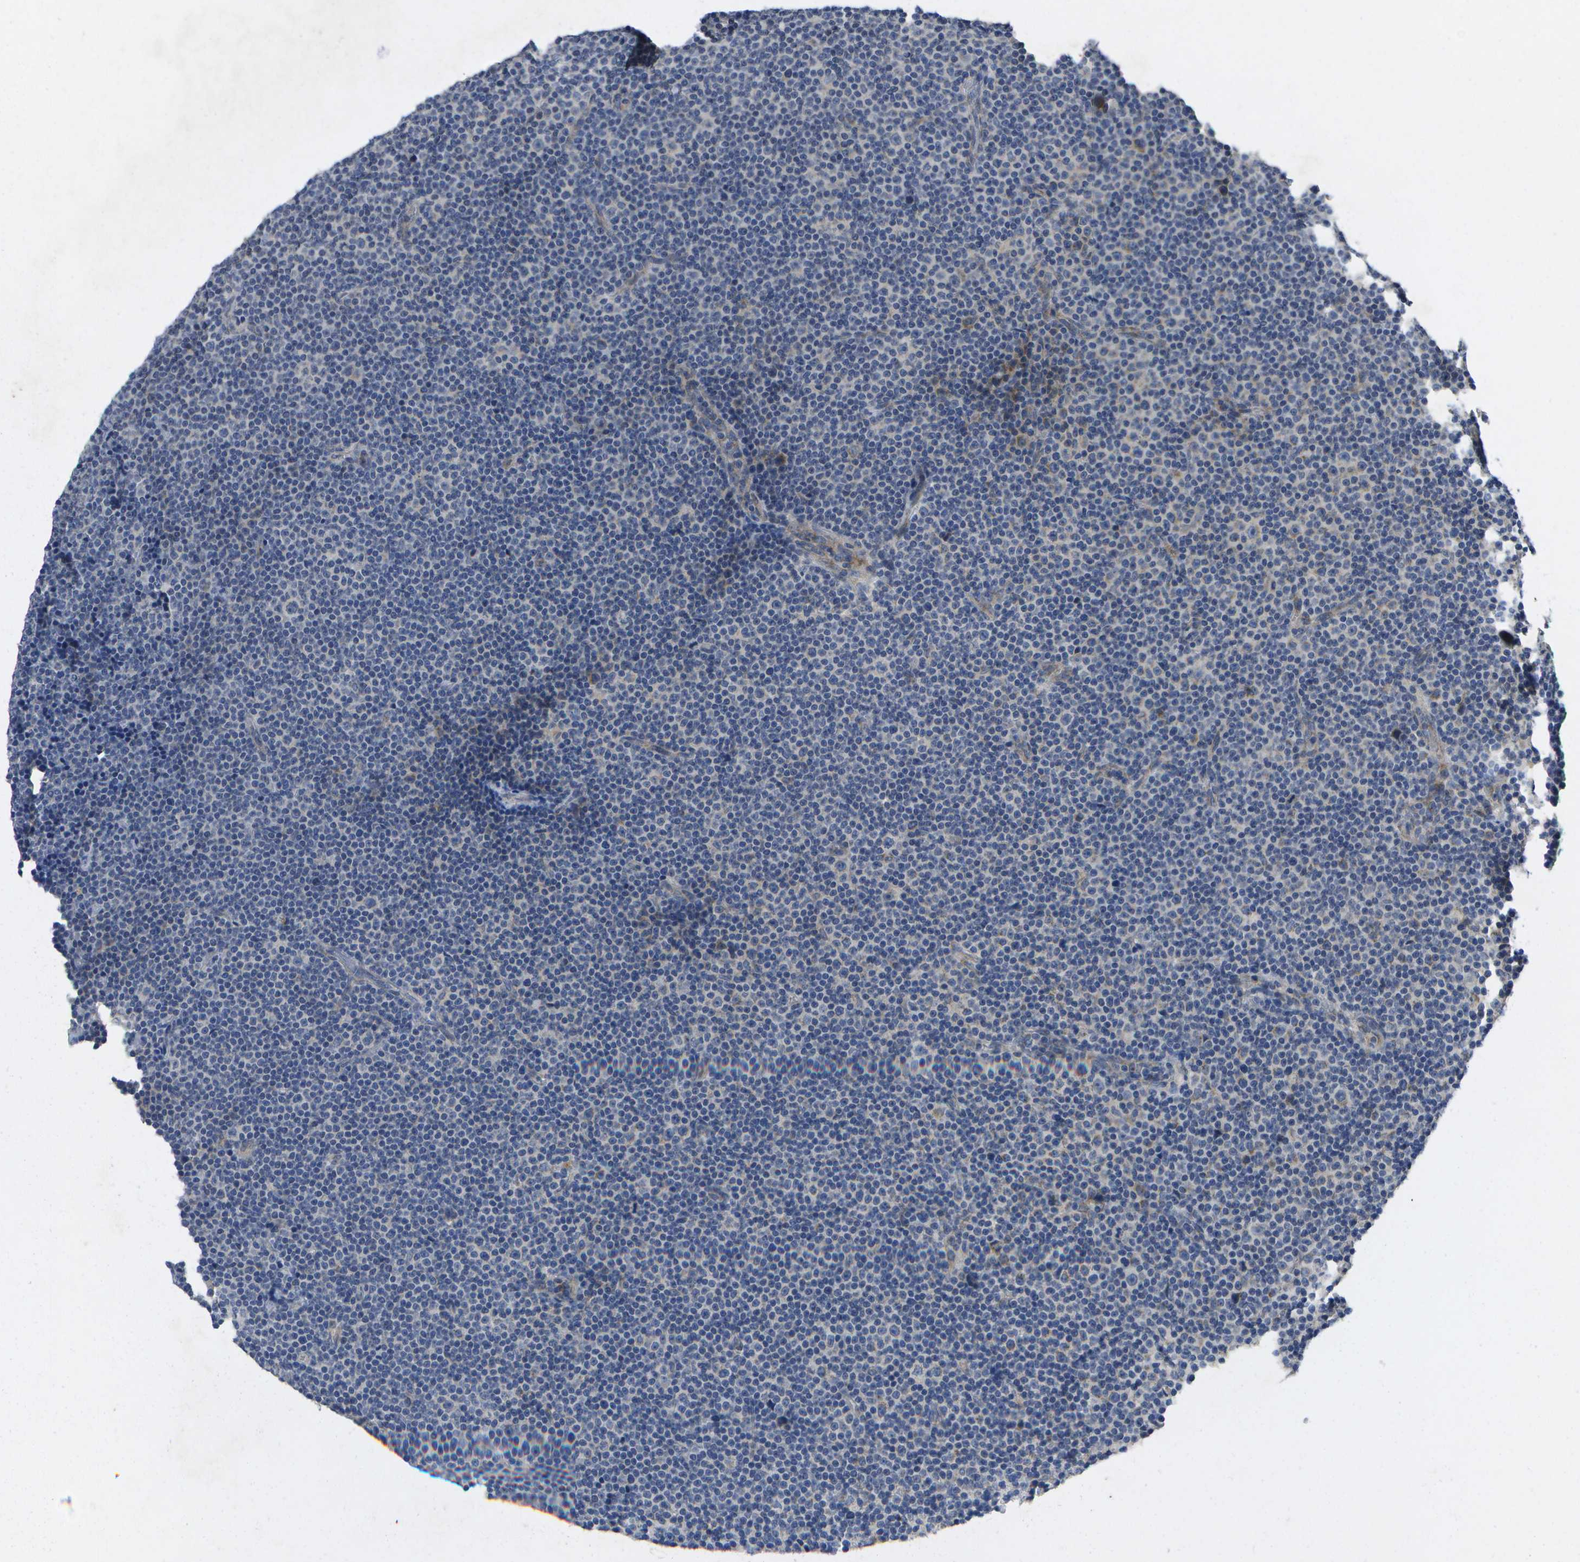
{"staining": {"intensity": "negative", "quantity": "none", "location": "none"}, "tissue": "lymphoma", "cell_type": "Tumor cells", "image_type": "cancer", "snomed": [{"axis": "morphology", "description": "Malignant lymphoma, non-Hodgkin's type, Low grade"}, {"axis": "topography", "description": "Lymph node"}], "caption": "Immunohistochemistry (IHC) of human low-grade malignant lymphoma, non-Hodgkin's type demonstrates no staining in tumor cells. The staining is performed using DAB brown chromogen with nuclei counter-stained in using hematoxylin.", "gene": "KDELR1", "patient": {"sex": "female", "age": 67}}